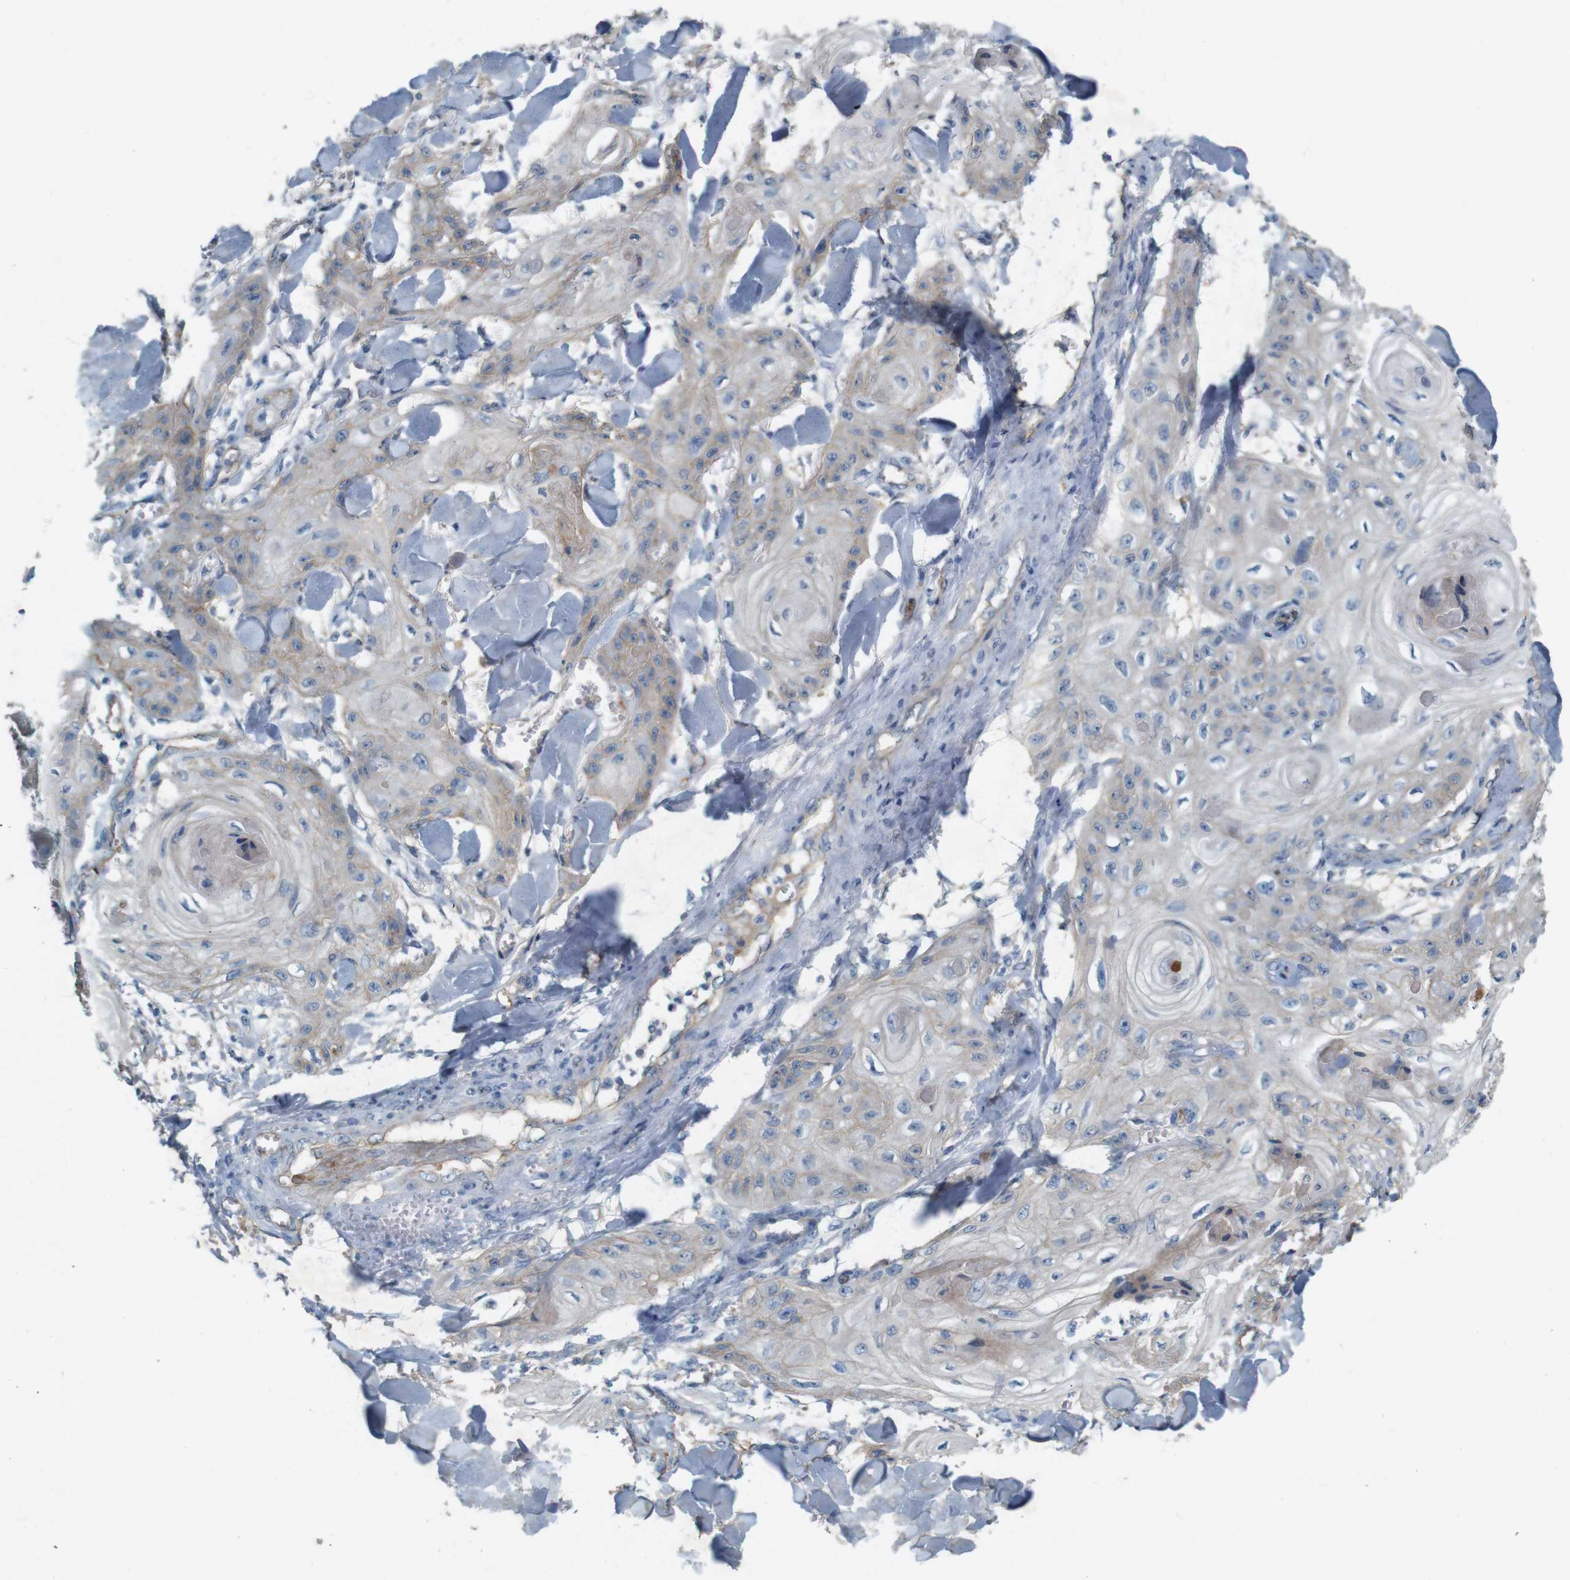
{"staining": {"intensity": "weak", "quantity": "25%-75%", "location": "cytoplasmic/membranous"}, "tissue": "skin cancer", "cell_type": "Tumor cells", "image_type": "cancer", "snomed": [{"axis": "morphology", "description": "Squamous cell carcinoma, NOS"}, {"axis": "topography", "description": "Skin"}], "caption": "Skin cancer (squamous cell carcinoma) stained for a protein (brown) reveals weak cytoplasmic/membranous positive expression in about 25%-75% of tumor cells.", "gene": "PVR", "patient": {"sex": "male", "age": 74}}